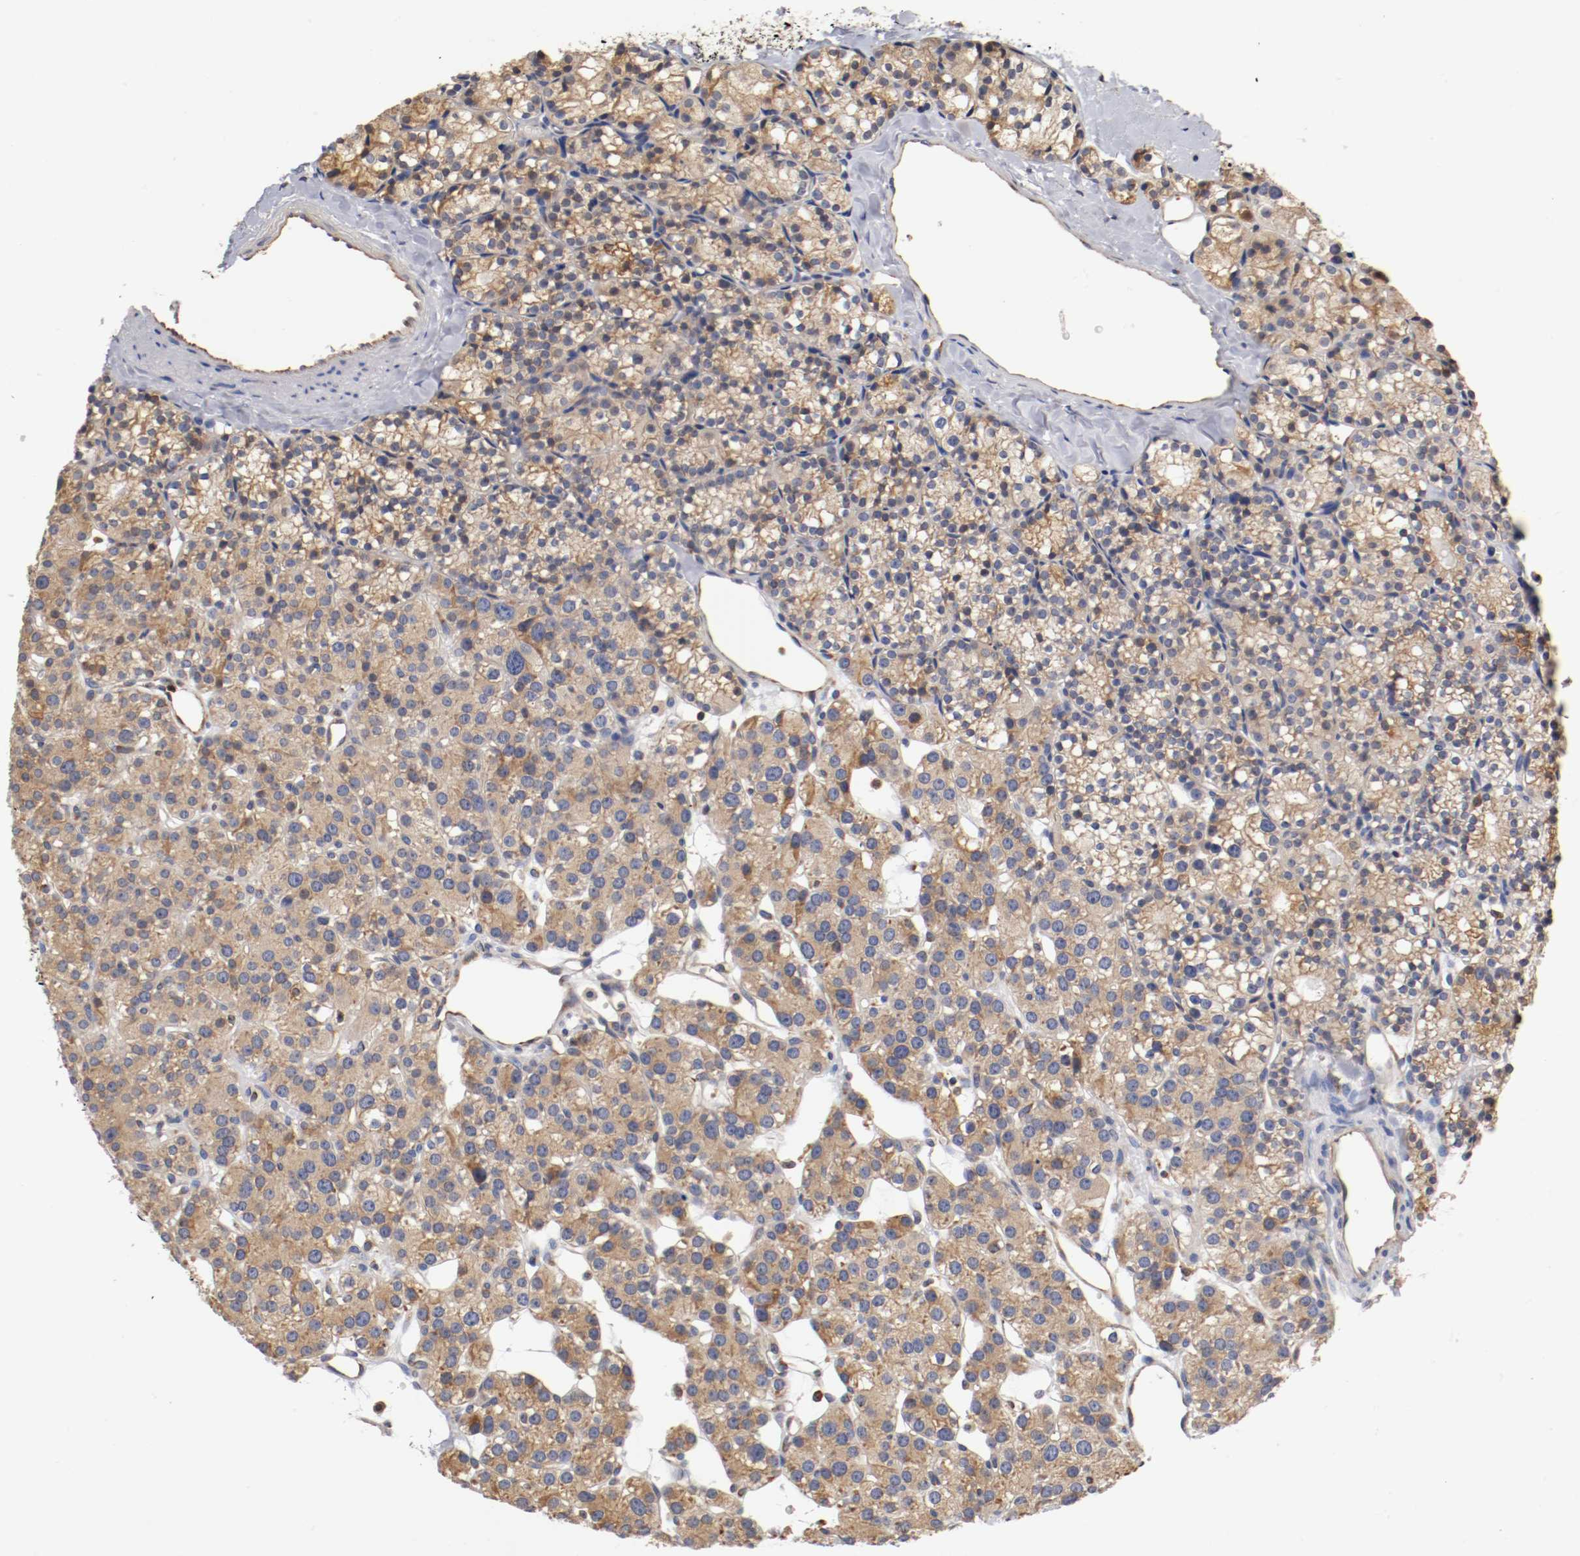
{"staining": {"intensity": "weak", "quantity": ">75%", "location": "cytoplasmic/membranous"}, "tissue": "parathyroid gland", "cell_type": "Glandular cells", "image_type": "normal", "snomed": [{"axis": "morphology", "description": "Normal tissue, NOS"}, {"axis": "topography", "description": "Parathyroid gland"}], "caption": "Parathyroid gland was stained to show a protein in brown. There is low levels of weak cytoplasmic/membranous positivity in about >75% of glandular cells. The protein of interest is shown in brown color, while the nuclei are stained blue.", "gene": "TNFSF12", "patient": {"sex": "female", "age": 64}}